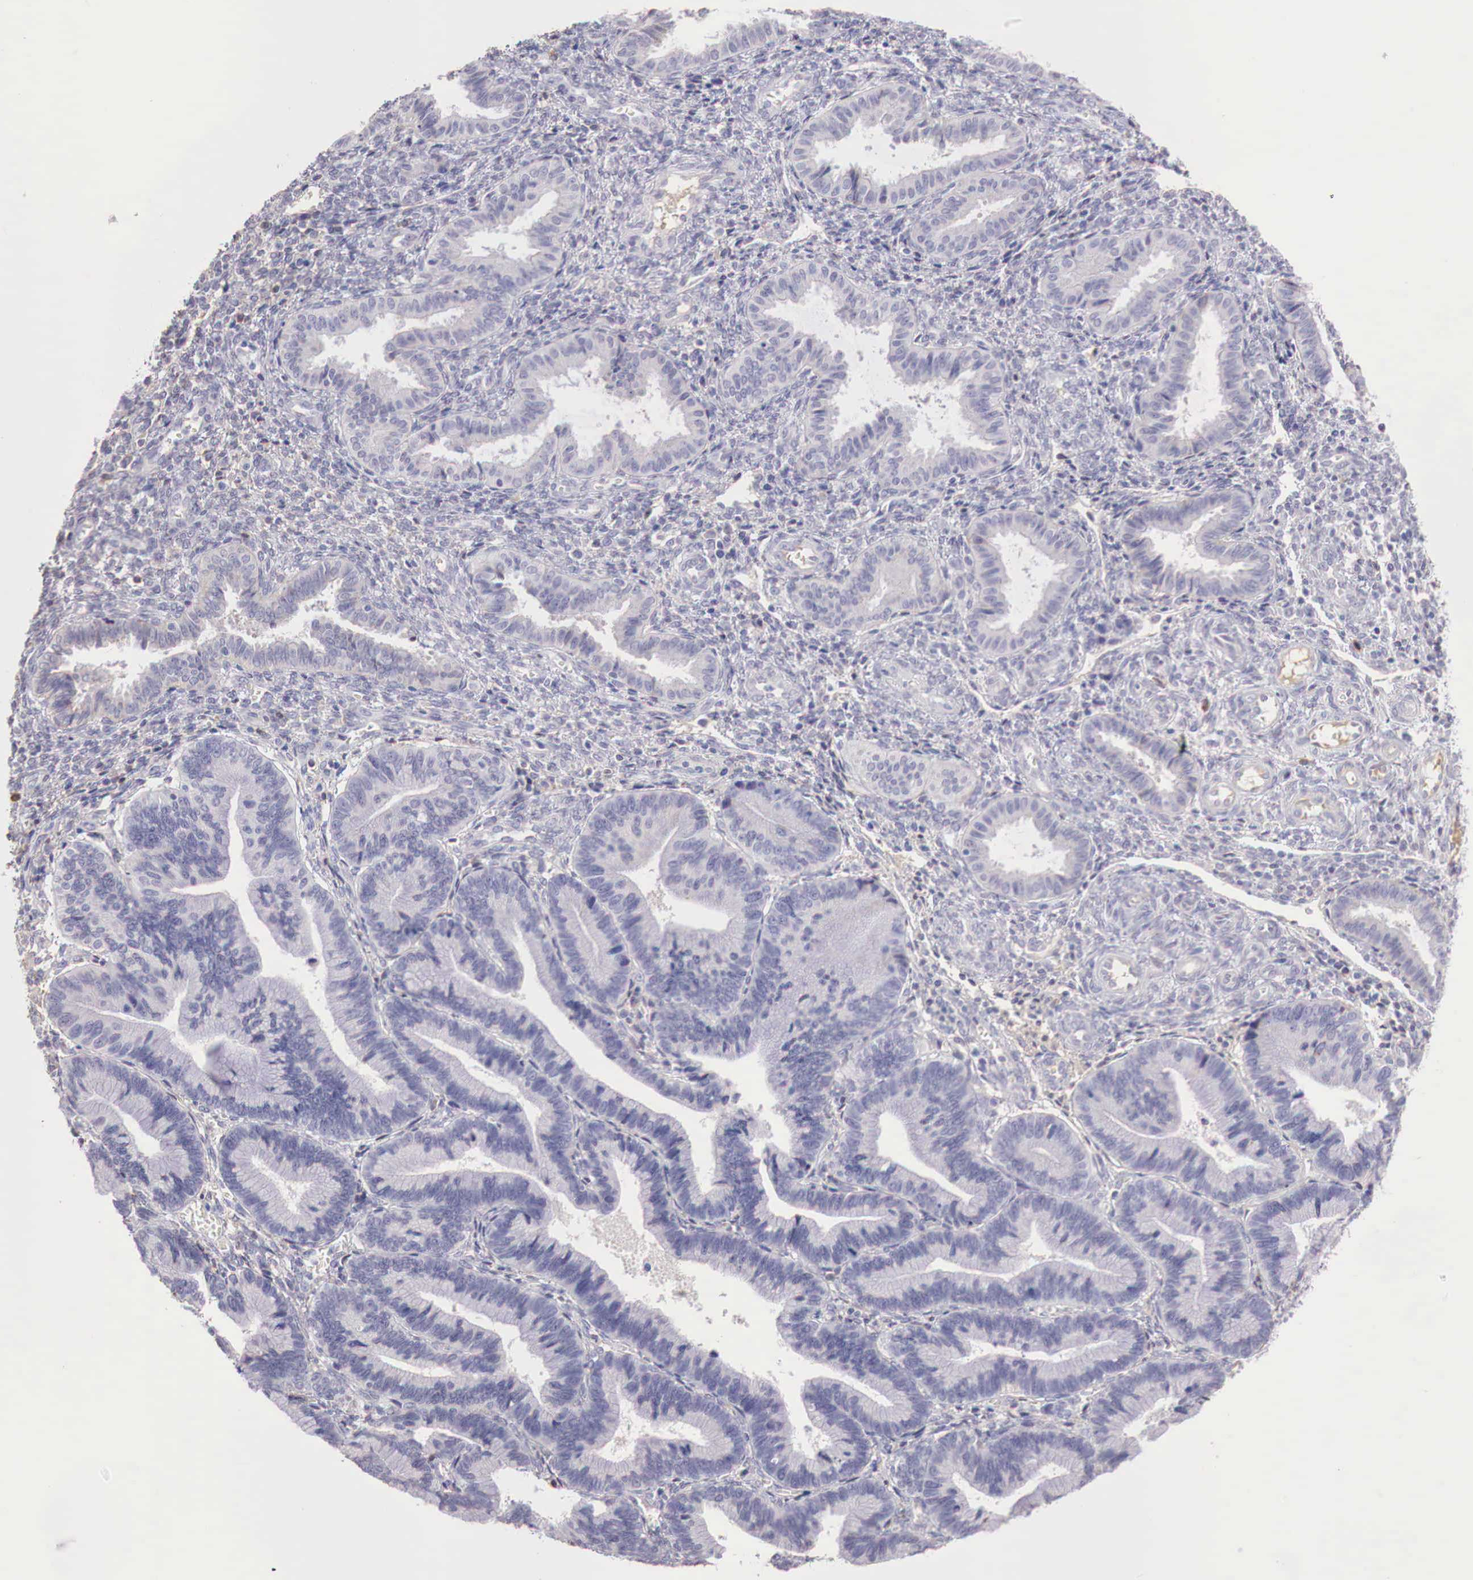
{"staining": {"intensity": "negative", "quantity": "none", "location": "none"}, "tissue": "endometrium", "cell_type": "Cells in endometrial stroma", "image_type": "normal", "snomed": [{"axis": "morphology", "description": "Normal tissue, NOS"}, {"axis": "topography", "description": "Endometrium"}], "caption": "High power microscopy micrograph of an IHC photomicrograph of benign endometrium, revealing no significant staining in cells in endometrial stroma.", "gene": "XPNPEP2", "patient": {"sex": "female", "age": 36}}